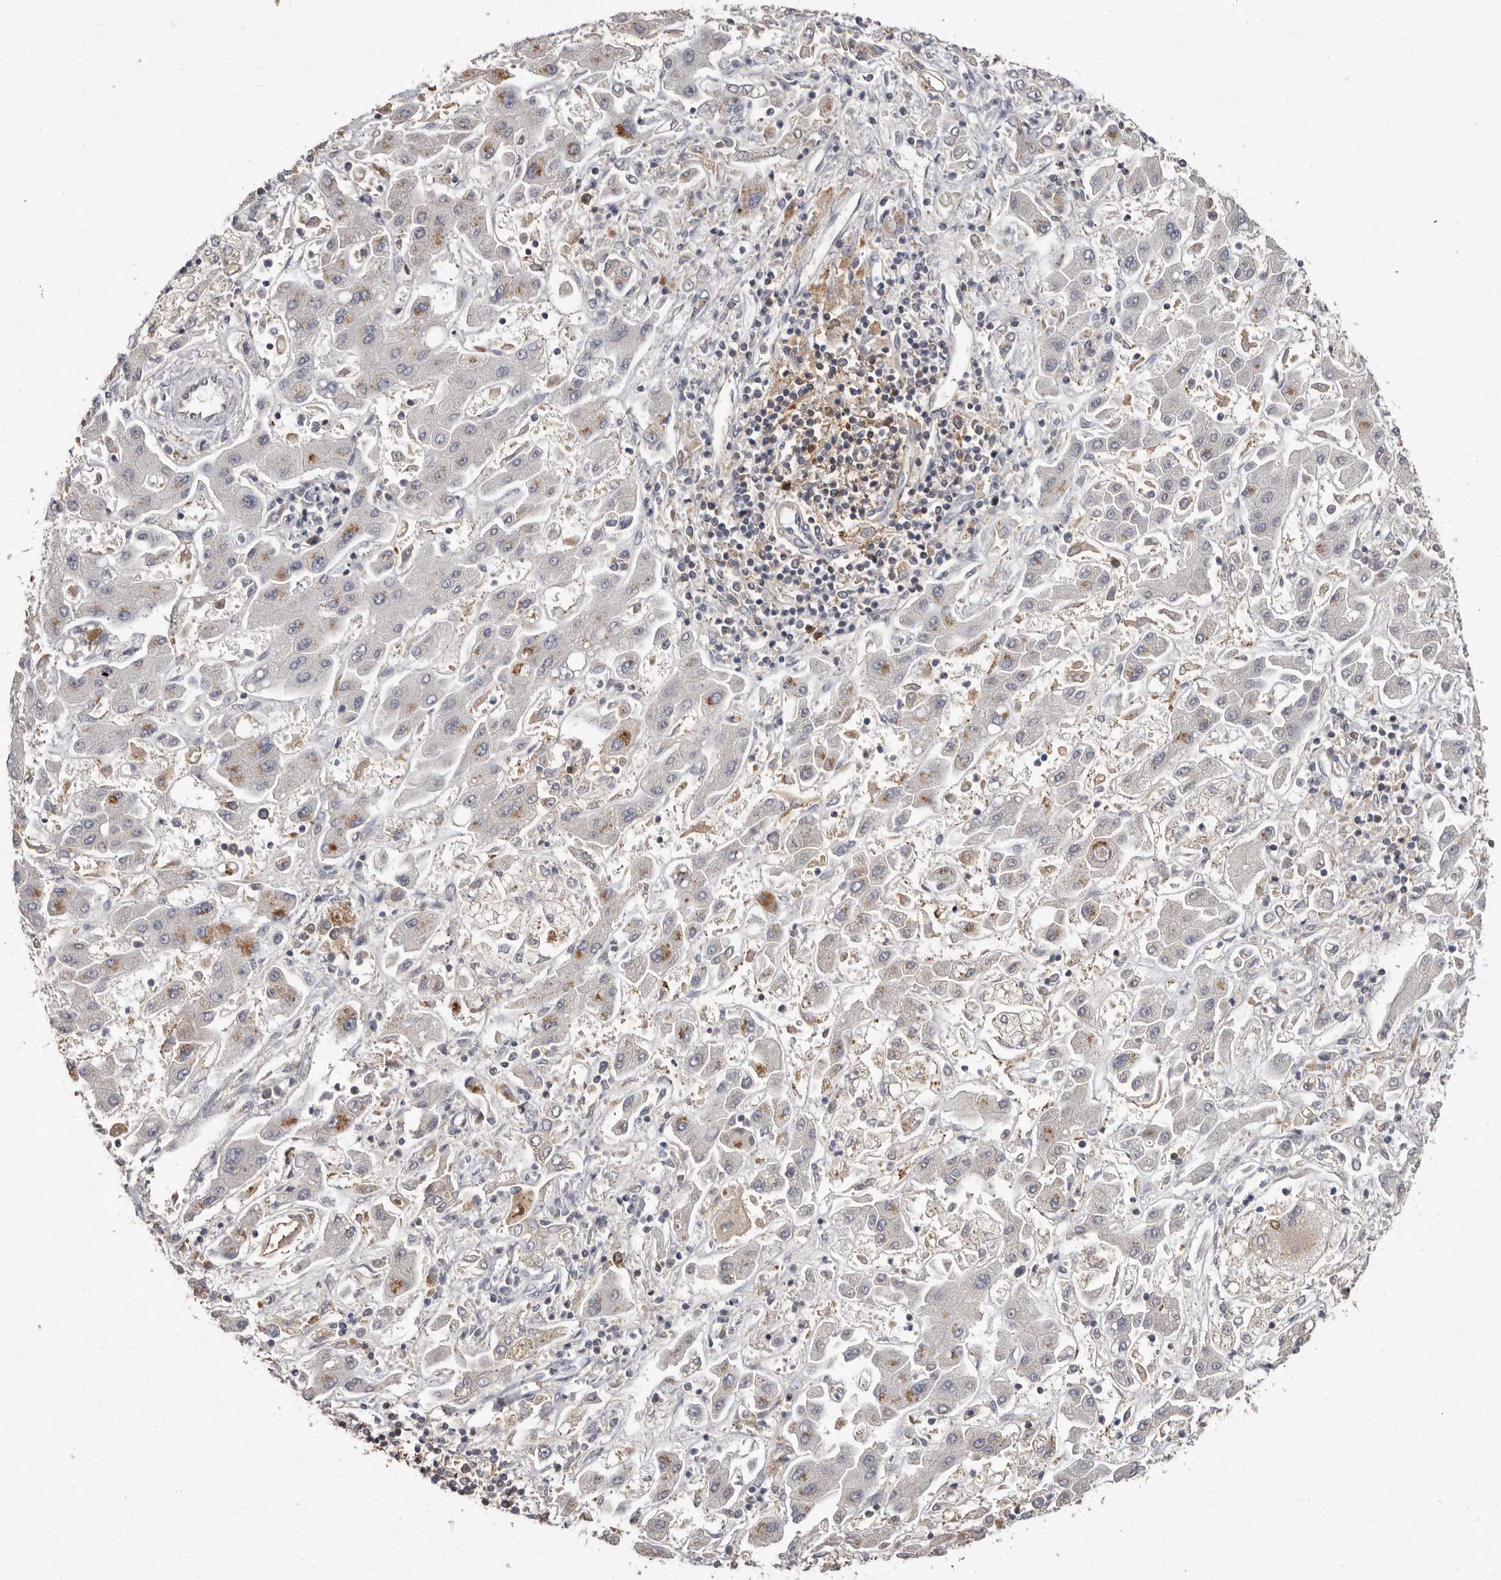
{"staining": {"intensity": "weak", "quantity": "<25%", "location": "cytoplasmic/membranous"}, "tissue": "liver cancer", "cell_type": "Tumor cells", "image_type": "cancer", "snomed": [{"axis": "morphology", "description": "Cholangiocarcinoma"}, {"axis": "topography", "description": "Liver"}], "caption": "Image shows no protein positivity in tumor cells of liver cholangiocarcinoma tissue.", "gene": "MMACHC", "patient": {"sex": "male", "age": 50}}